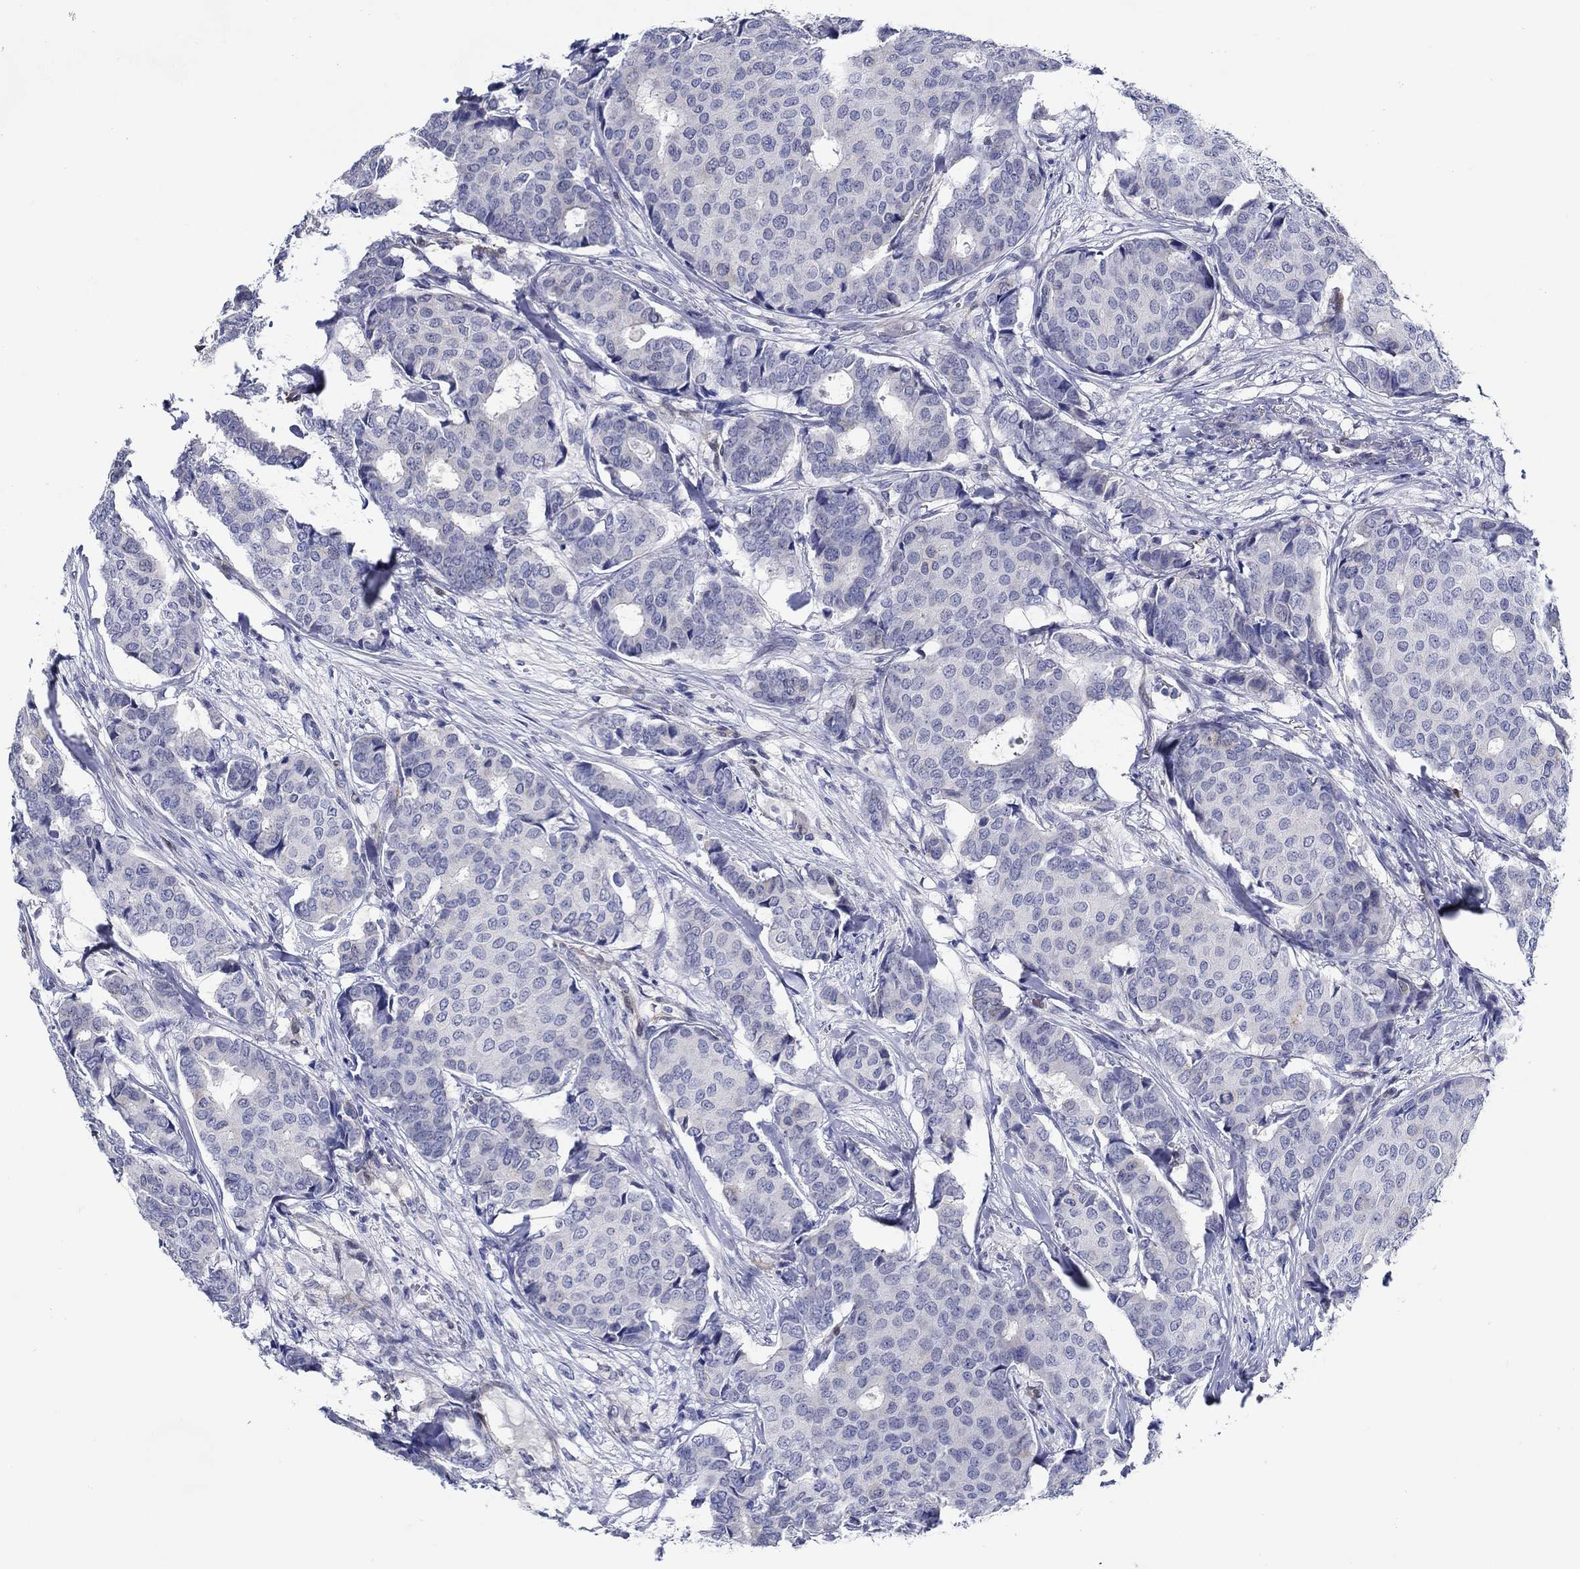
{"staining": {"intensity": "negative", "quantity": "none", "location": "none"}, "tissue": "breast cancer", "cell_type": "Tumor cells", "image_type": "cancer", "snomed": [{"axis": "morphology", "description": "Duct carcinoma"}, {"axis": "topography", "description": "Breast"}], "caption": "The image displays no significant staining in tumor cells of breast cancer (intraductal carcinoma).", "gene": "MC2R", "patient": {"sex": "female", "age": 75}}